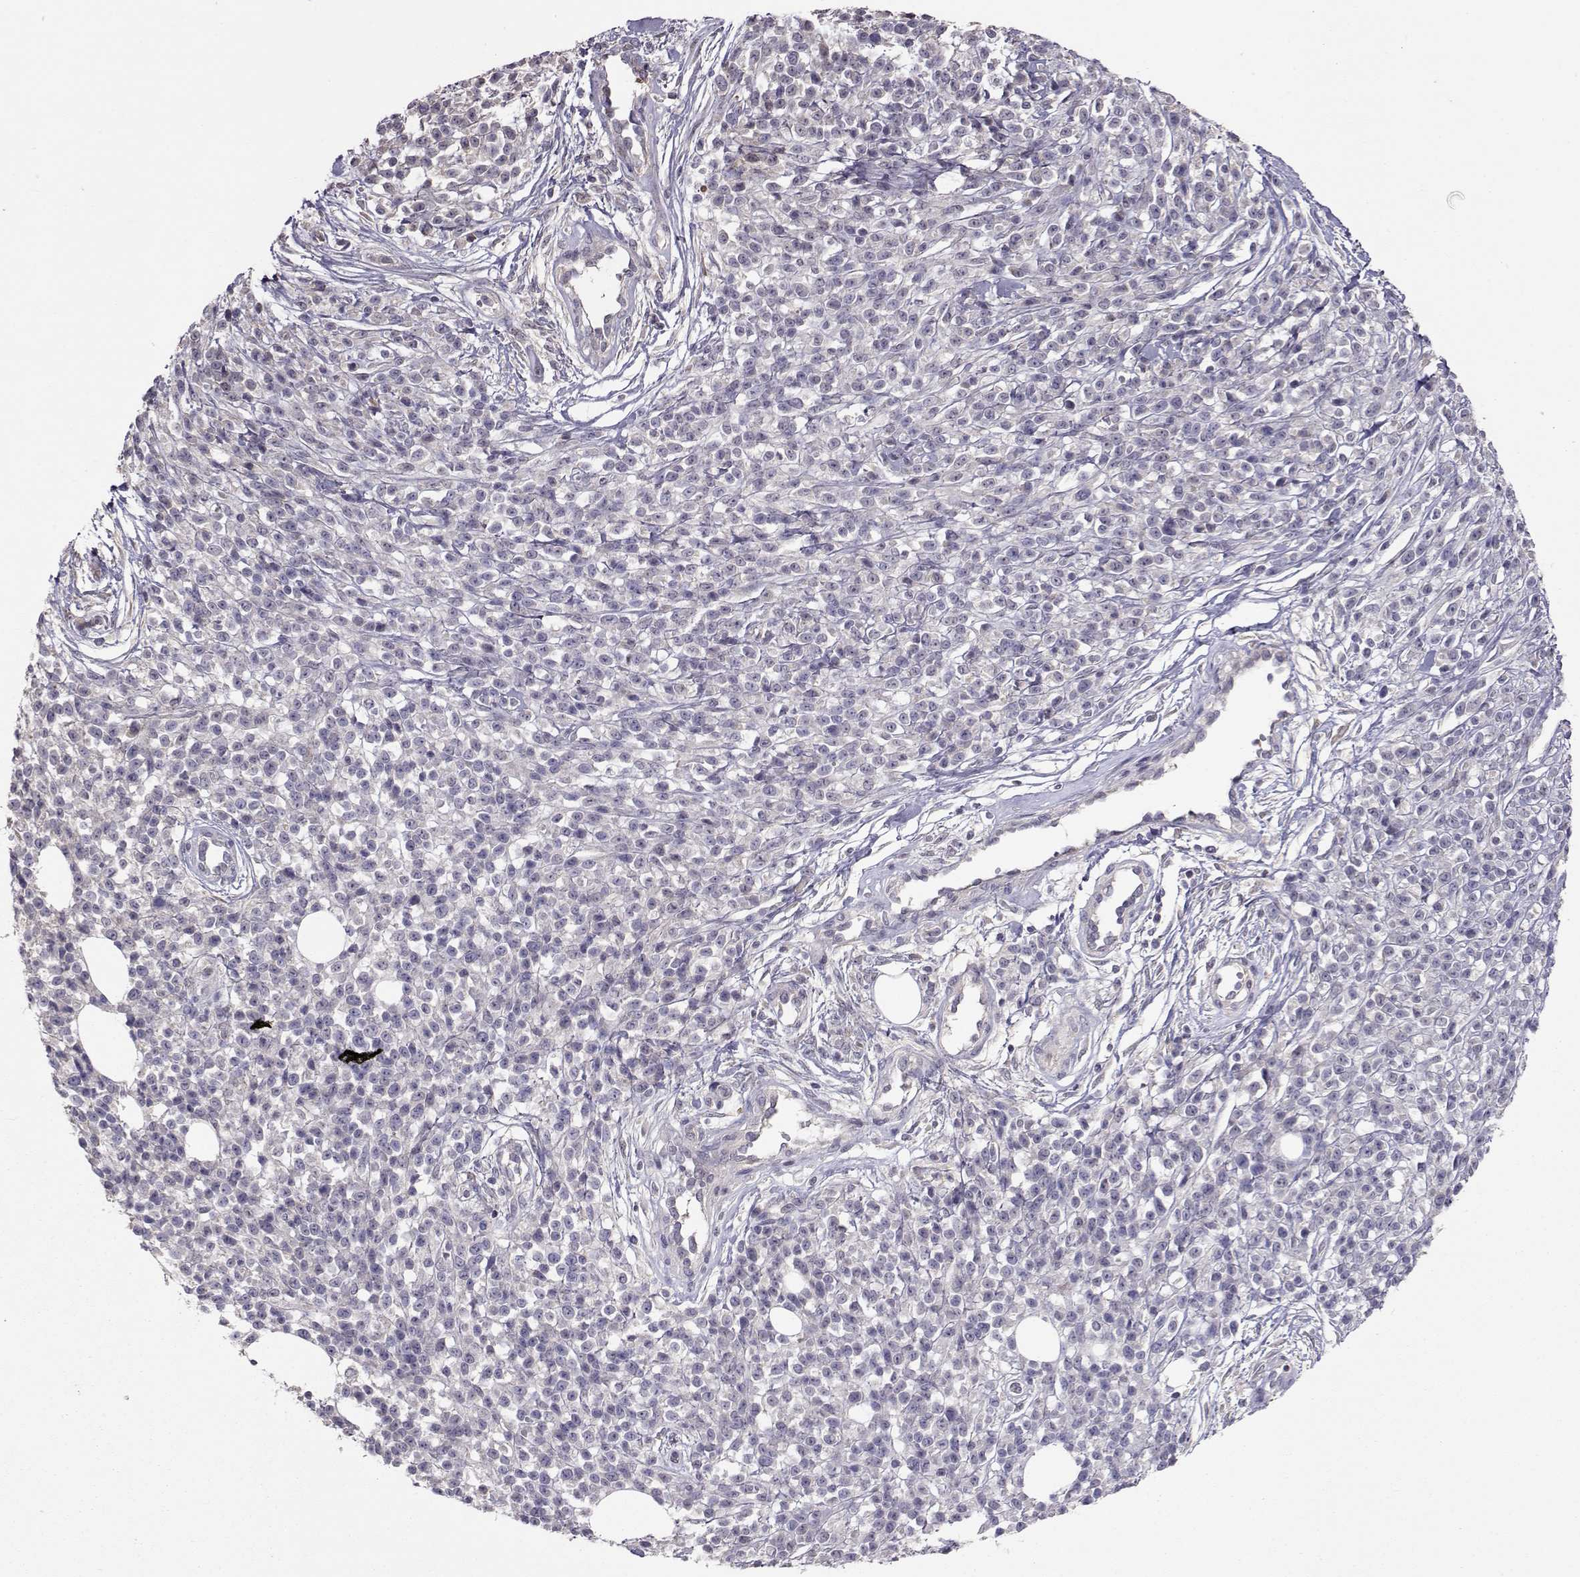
{"staining": {"intensity": "negative", "quantity": "none", "location": "none"}, "tissue": "melanoma", "cell_type": "Tumor cells", "image_type": "cancer", "snomed": [{"axis": "morphology", "description": "Malignant melanoma, NOS"}, {"axis": "topography", "description": "Skin"}, {"axis": "topography", "description": "Skin of trunk"}], "caption": "Immunohistochemistry (IHC) of human malignant melanoma demonstrates no staining in tumor cells. The staining was performed using DAB (3,3'-diaminobenzidine) to visualize the protein expression in brown, while the nuclei were stained in blue with hematoxylin (Magnification: 20x).", "gene": "NCAM2", "patient": {"sex": "male", "age": 74}}